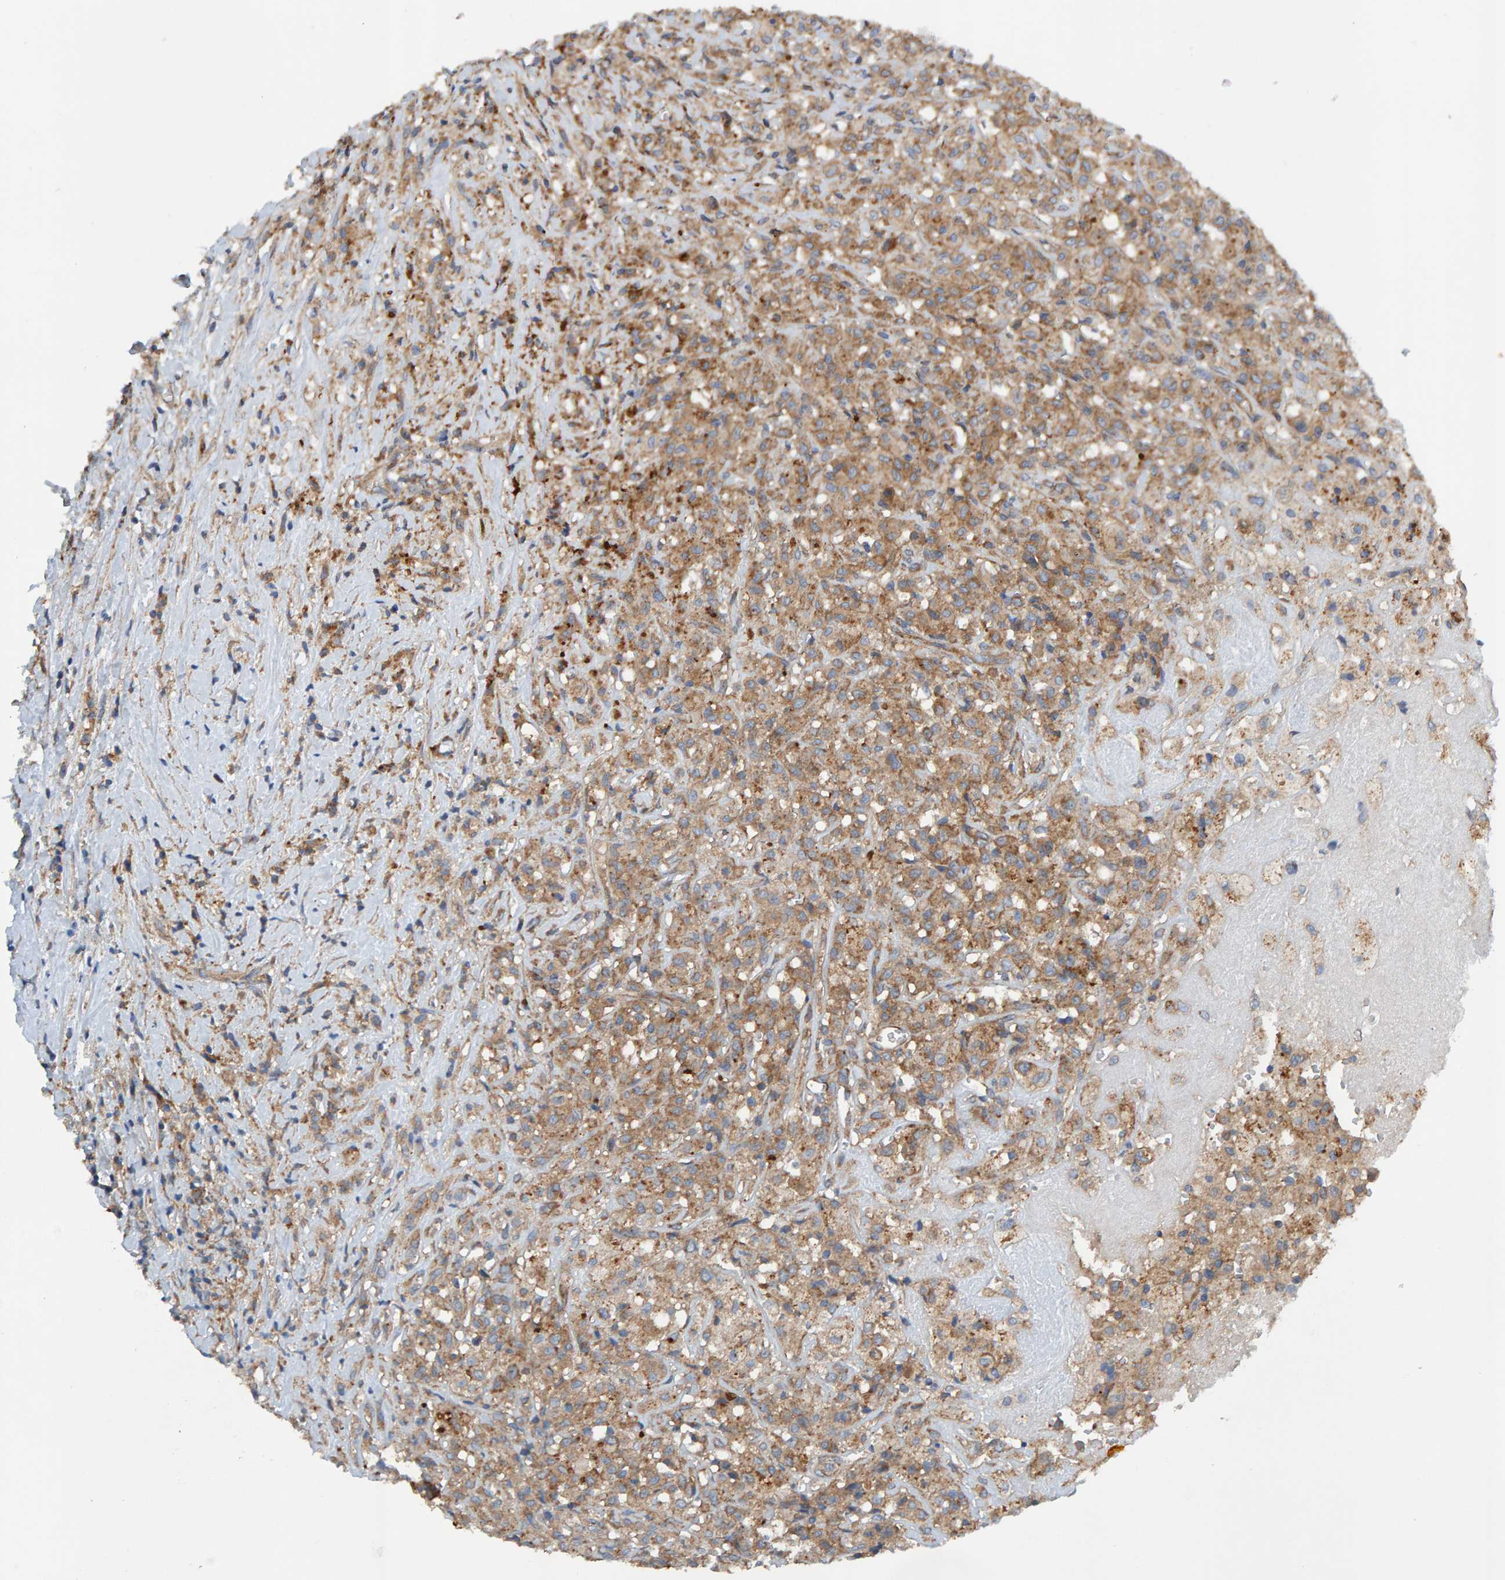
{"staining": {"intensity": "moderate", "quantity": ">75%", "location": "cytoplasmic/membranous"}, "tissue": "testis cancer", "cell_type": "Tumor cells", "image_type": "cancer", "snomed": [{"axis": "morphology", "description": "Carcinoma, Embryonal, NOS"}, {"axis": "topography", "description": "Testis"}], "caption": "Protein analysis of testis embryonal carcinoma tissue exhibits moderate cytoplasmic/membranous positivity in approximately >75% of tumor cells.", "gene": "MKLN1", "patient": {"sex": "male", "age": 2}}